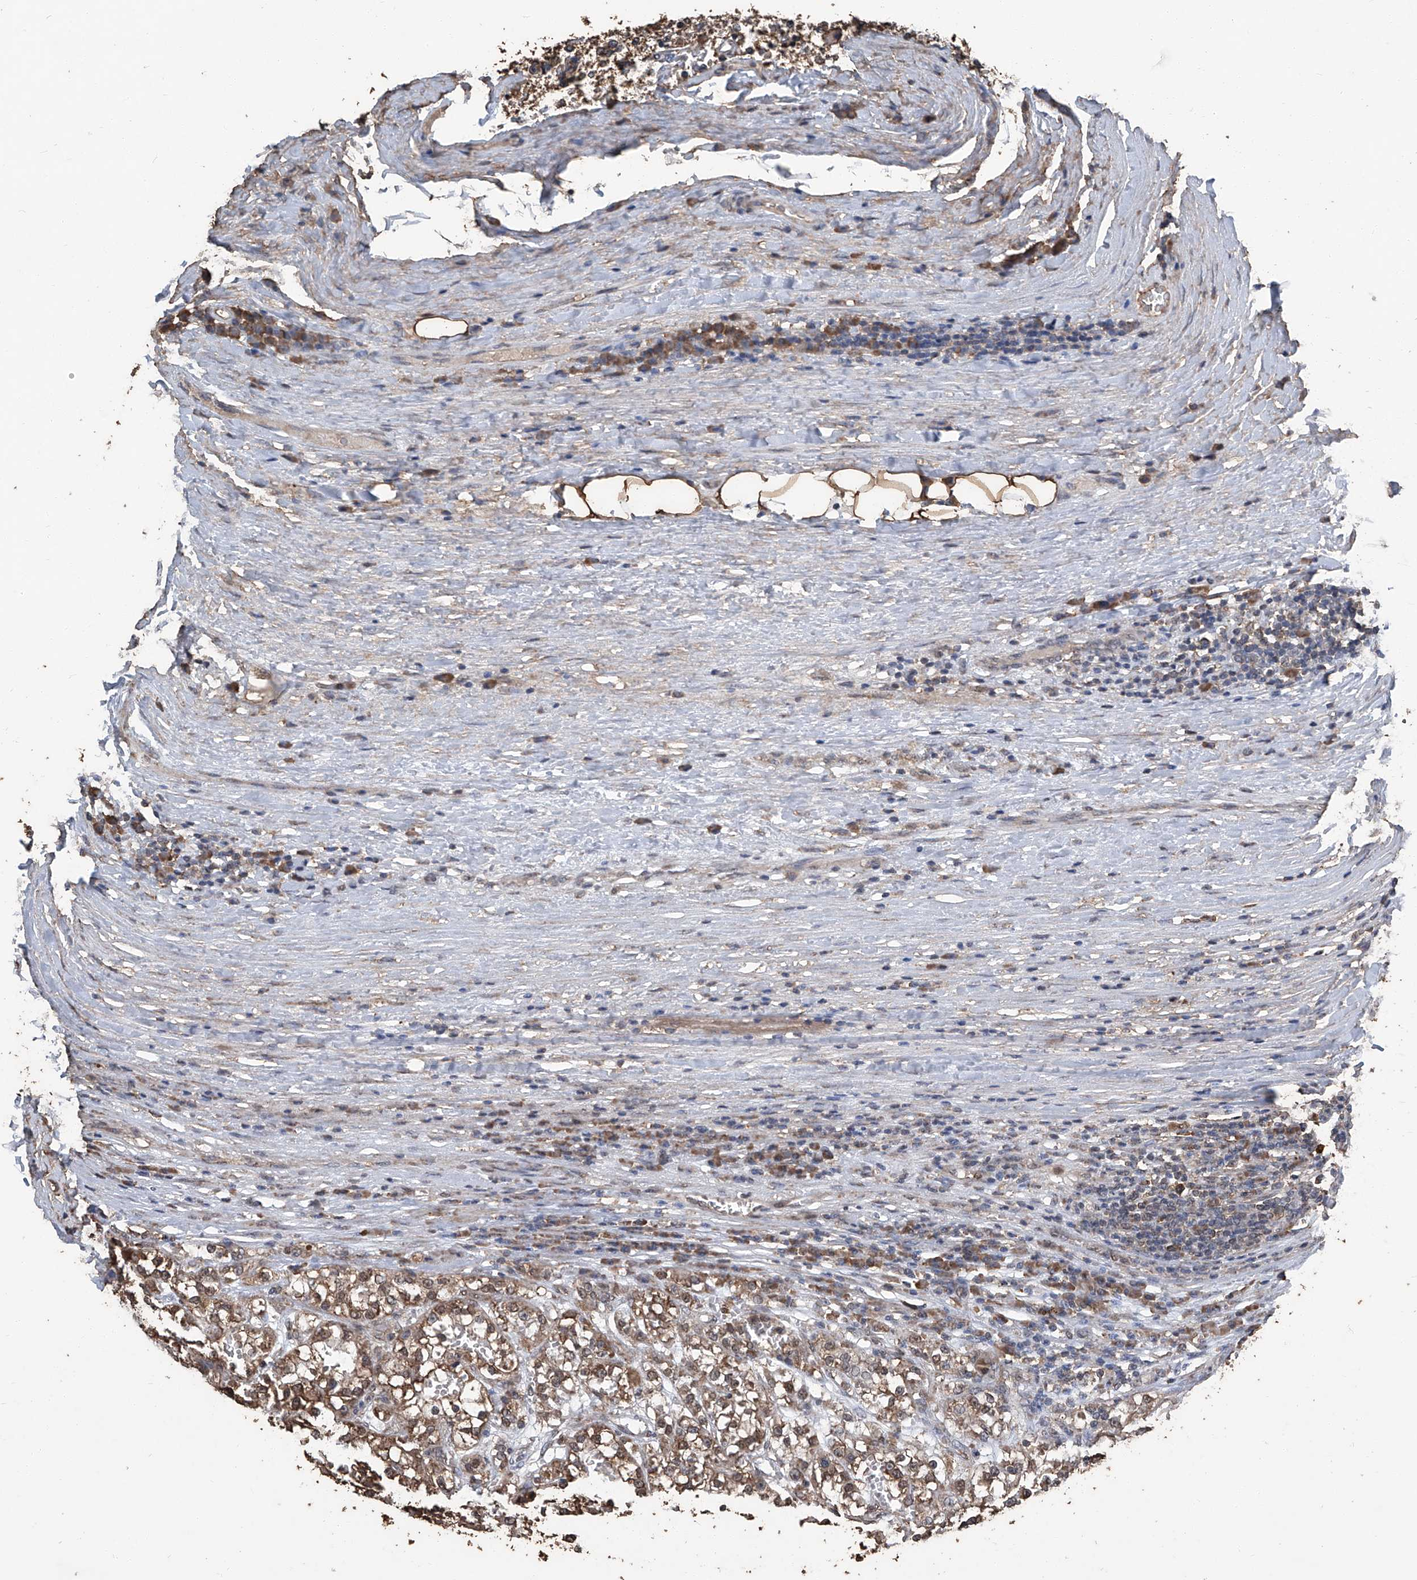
{"staining": {"intensity": "moderate", "quantity": ">75%", "location": "cytoplasmic/membranous"}, "tissue": "renal cancer", "cell_type": "Tumor cells", "image_type": "cancer", "snomed": [{"axis": "morphology", "description": "Adenocarcinoma, NOS"}, {"axis": "topography", "description": "Kidney"}], "caption": "Immunohistochemistry image of neoplastic tissue: human renal adenocarcinoma stained using immunohistochemistry reveals medium levels of moderate protein expression localized specifically in the cytoplasmic/membranous of tumor cells, appearing as a cytoplasmic/membranous brown color.", "gene": "STARD7", "patient": {"sex": "female", "age": 52}}